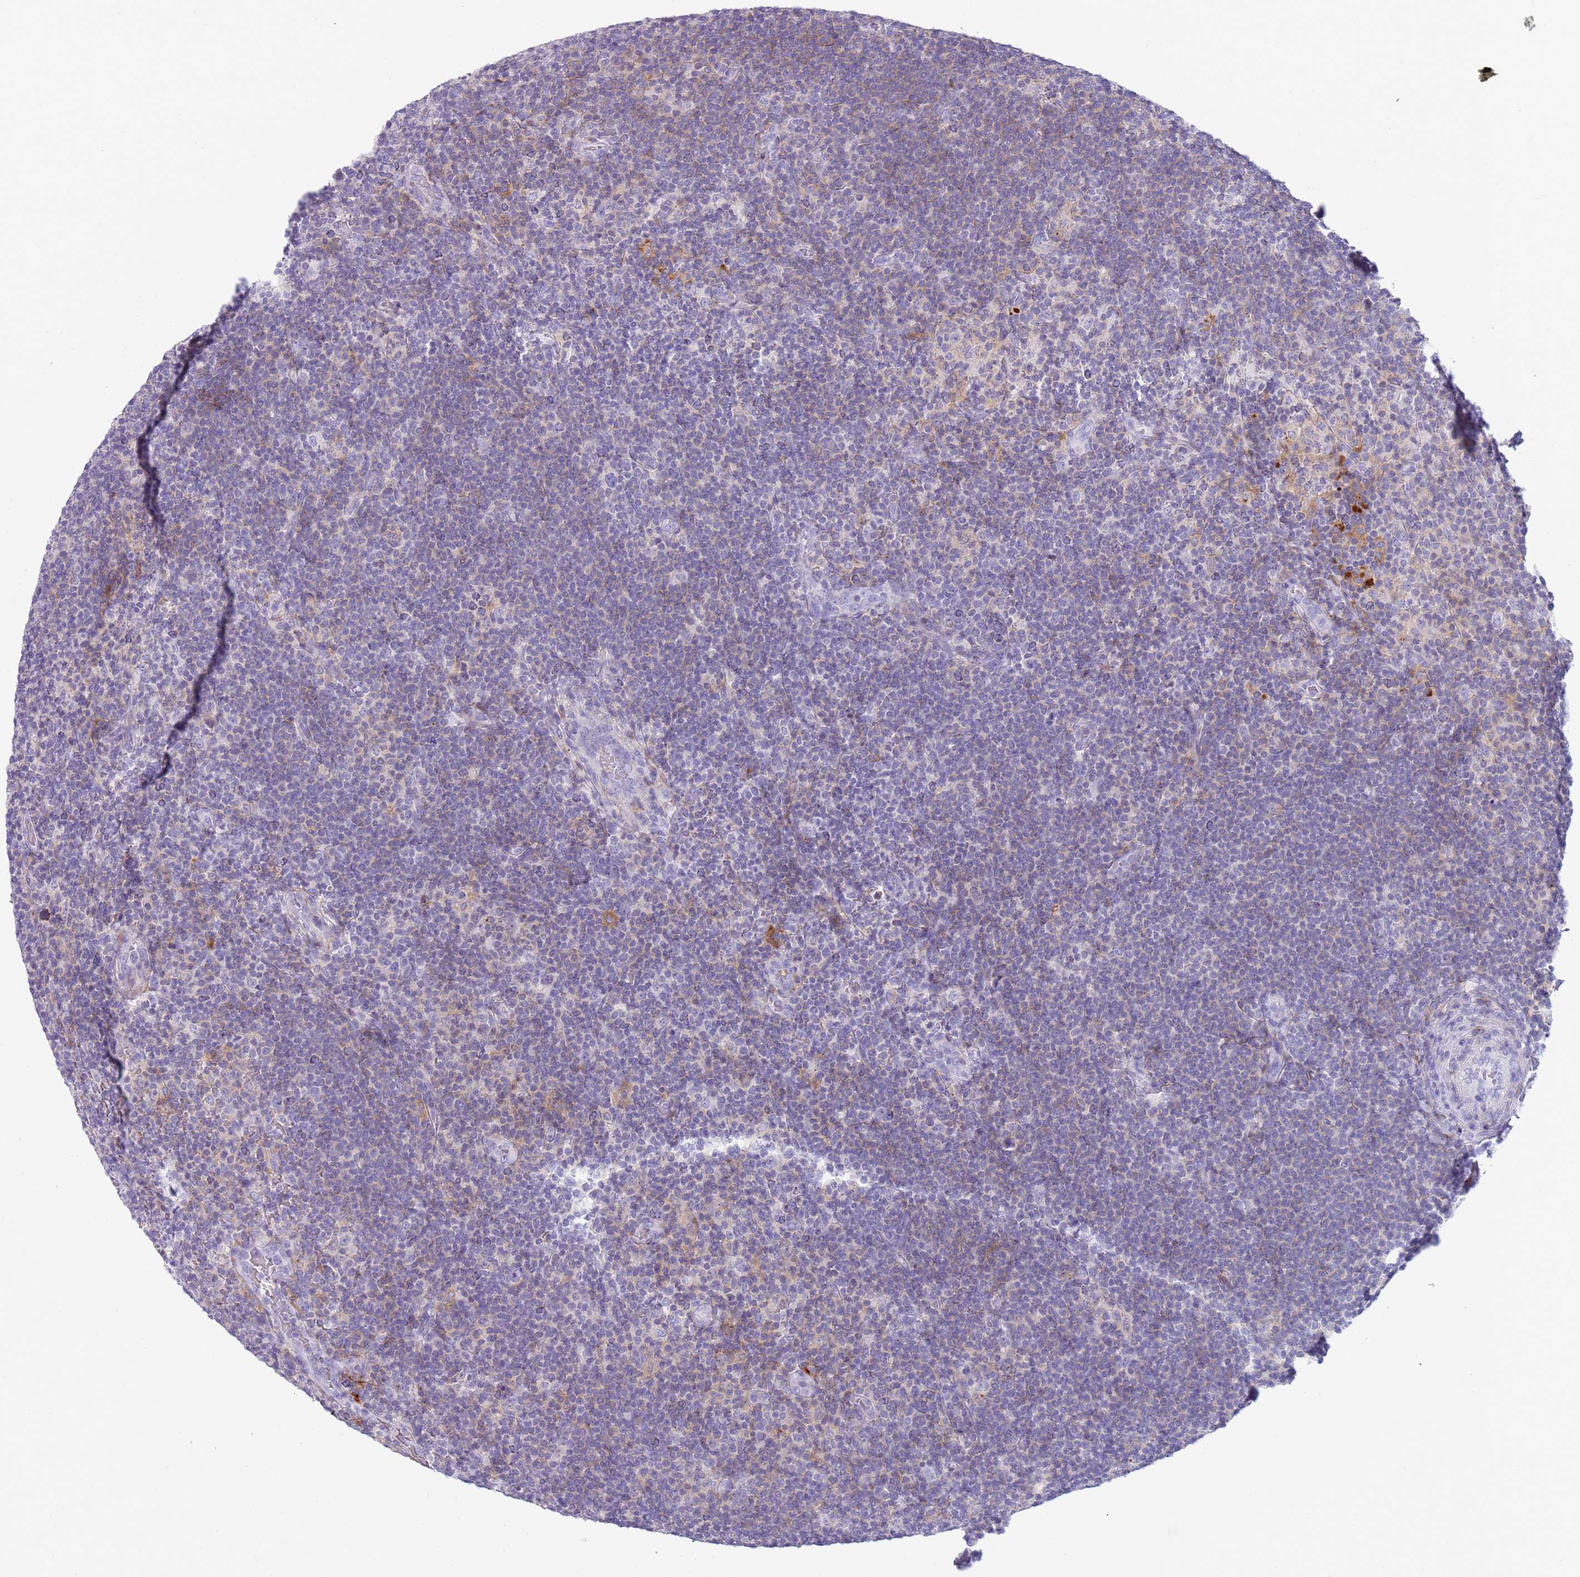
{"staining": {"intensity": "negative", "quantity": "none", "location": "none"}, "tissue": "lymphoma", "cell_type": "Tumor cells", "image_type": "cancer", "snomed": [{"axis": "morphology", "description": "Hodgkin's disease, NOS"}, {"axis": "topography", "description": "Lymph node"}], "caption": "Immunohistochemical staining of human lymphoma displays no significant staining in tumor cells.", "gene": "NBPF20", "patient": {"sex": "female", "age": 57}}